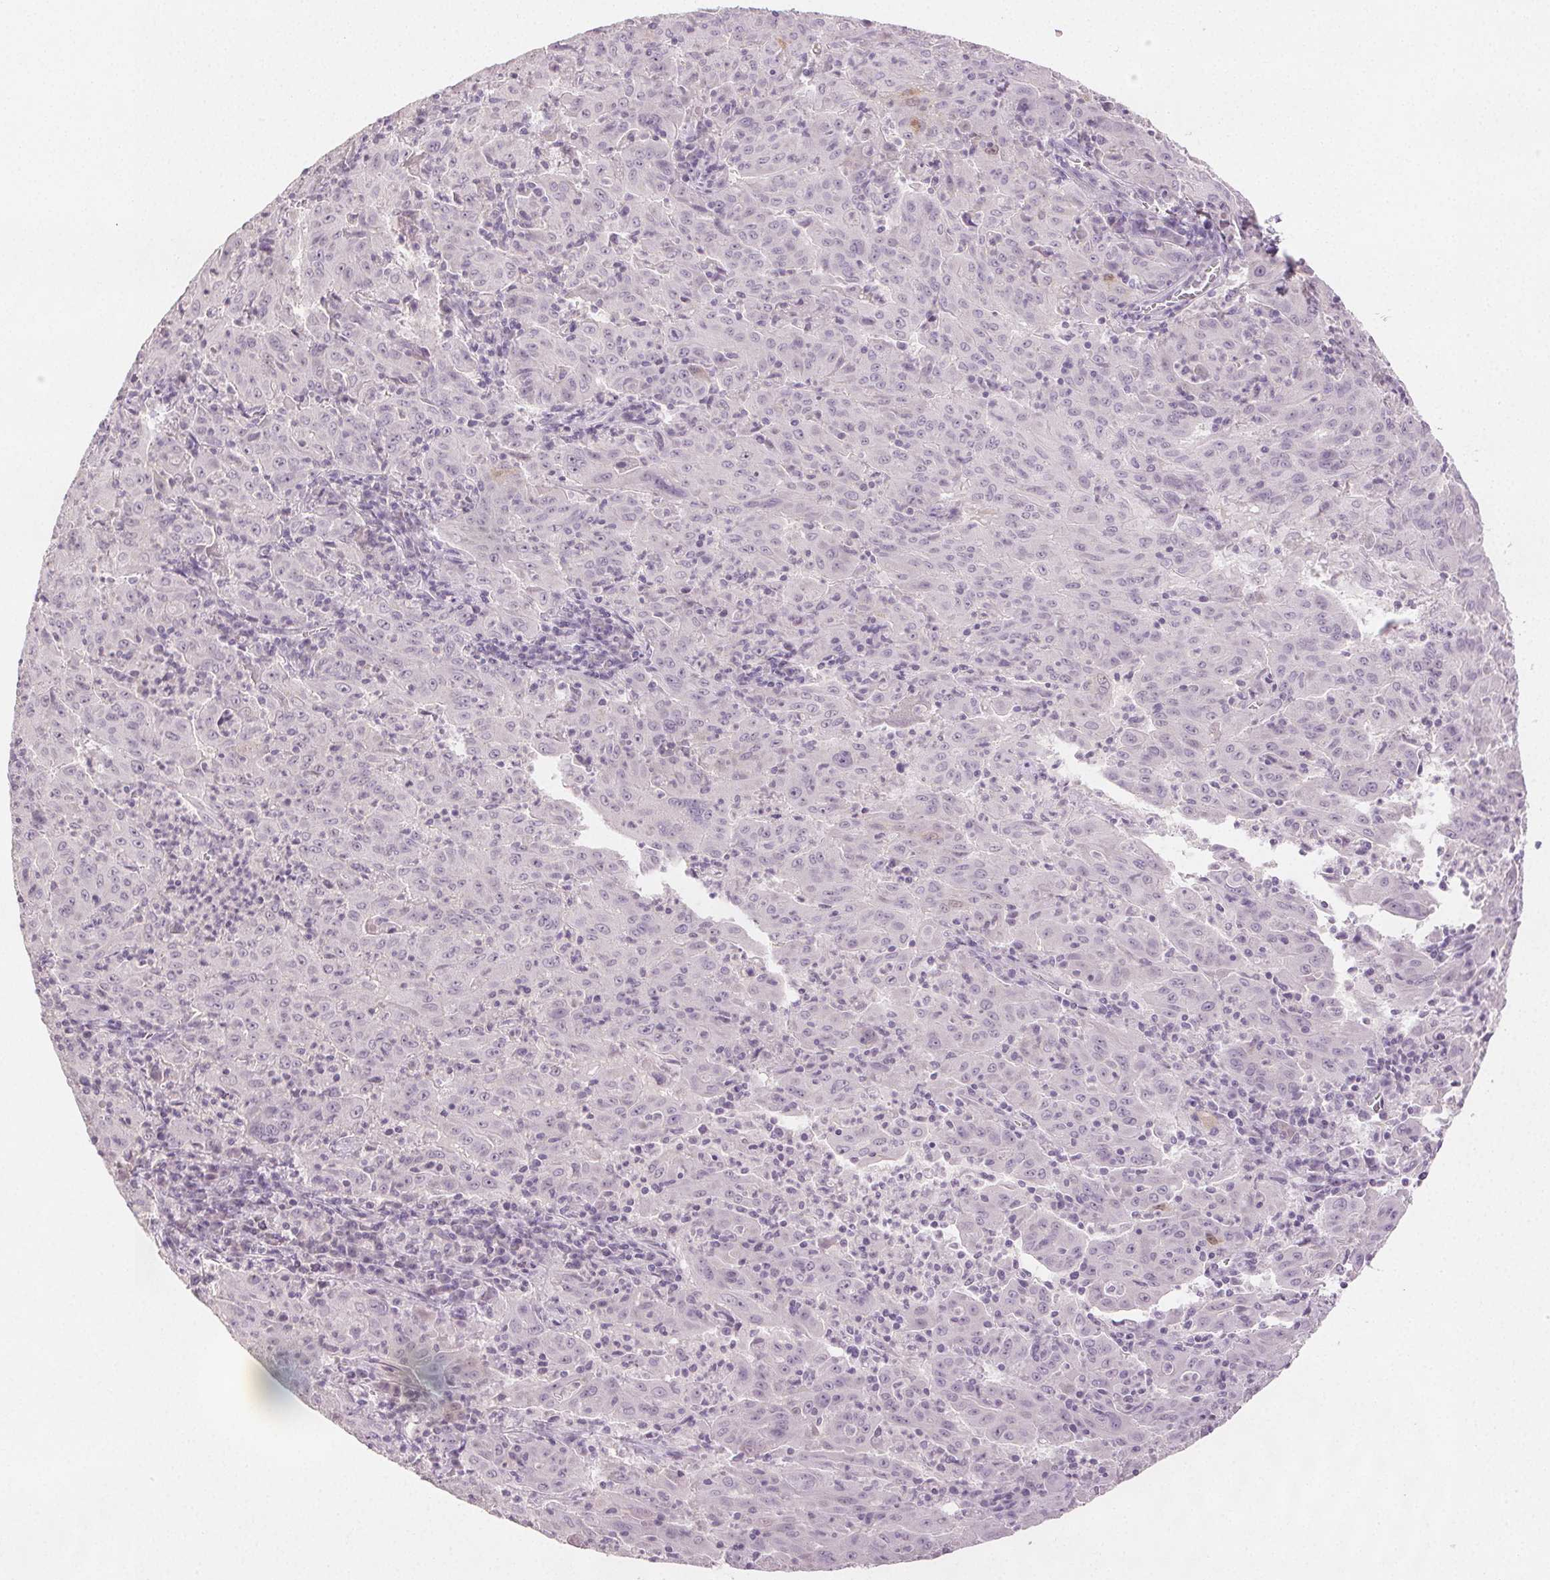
{"staining": {"intensity": "negative", "quantity": "none", "location": "none"}, "tissue": "pancreatic cancer", "cell_type": "Tumor cells", "image_type": "cancer", "snomed": [{"axis": "morphology", "description": "Adenocarcinoma, NOS"}, {"axis": "topography", "description": "Pancreas"}], "caption": "This image is of pancreatic adenocarcinoma stained with IHC to label a protein in brown with the nuclei are counter-stained blue. There is no expression in tumor cells.", "gene": "SCGN", "patient": {"sex": "male", "age": 63}}